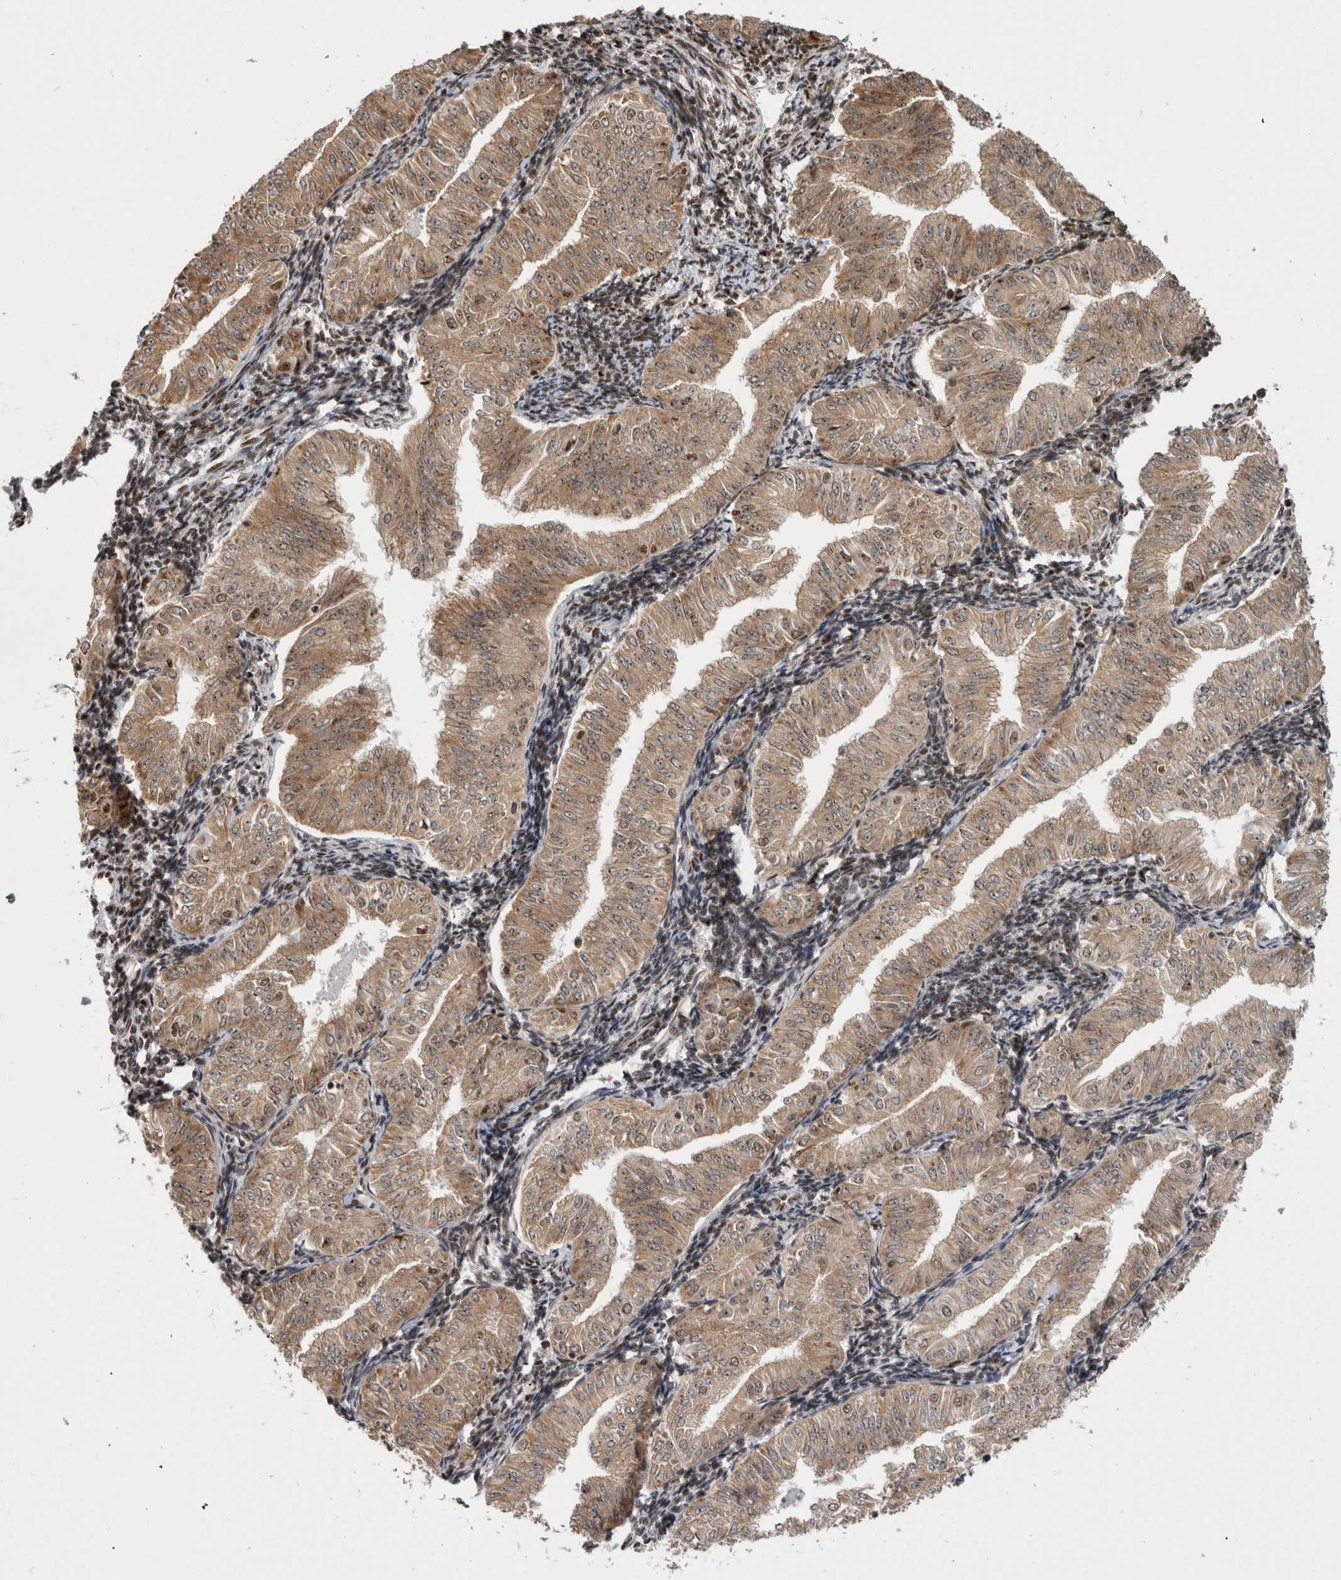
{"staining": {"intensity": "moderate", "quantity": ">75%", "location": "cytoplasmic/membranous,nuclear"}, "tissue": "endometrial cancer", "cell_type": "Tumor cells", "image_type": "cancer", "snomed": [{"axis": "morphology", "description": "Normal tissue, NOS"}, {"axis": "morphology", "description": "Adenocarcinoma, NOS"}, {"axis": "topography", "description": "Endometrium"}], "caption": "An image of endometrial adenocarcinoma stained for a protein reveals moderate cytoplasmic/membranous and nuclear brown staining in tumor cells. The staining was performed using DAB (3,3'-diaminobenzidine), with brown indicating positive protein expression. Nuclei are stained blue with hematoxylin.", "gene": "NCL", "patient": {"sex": "female", "age": 53}}